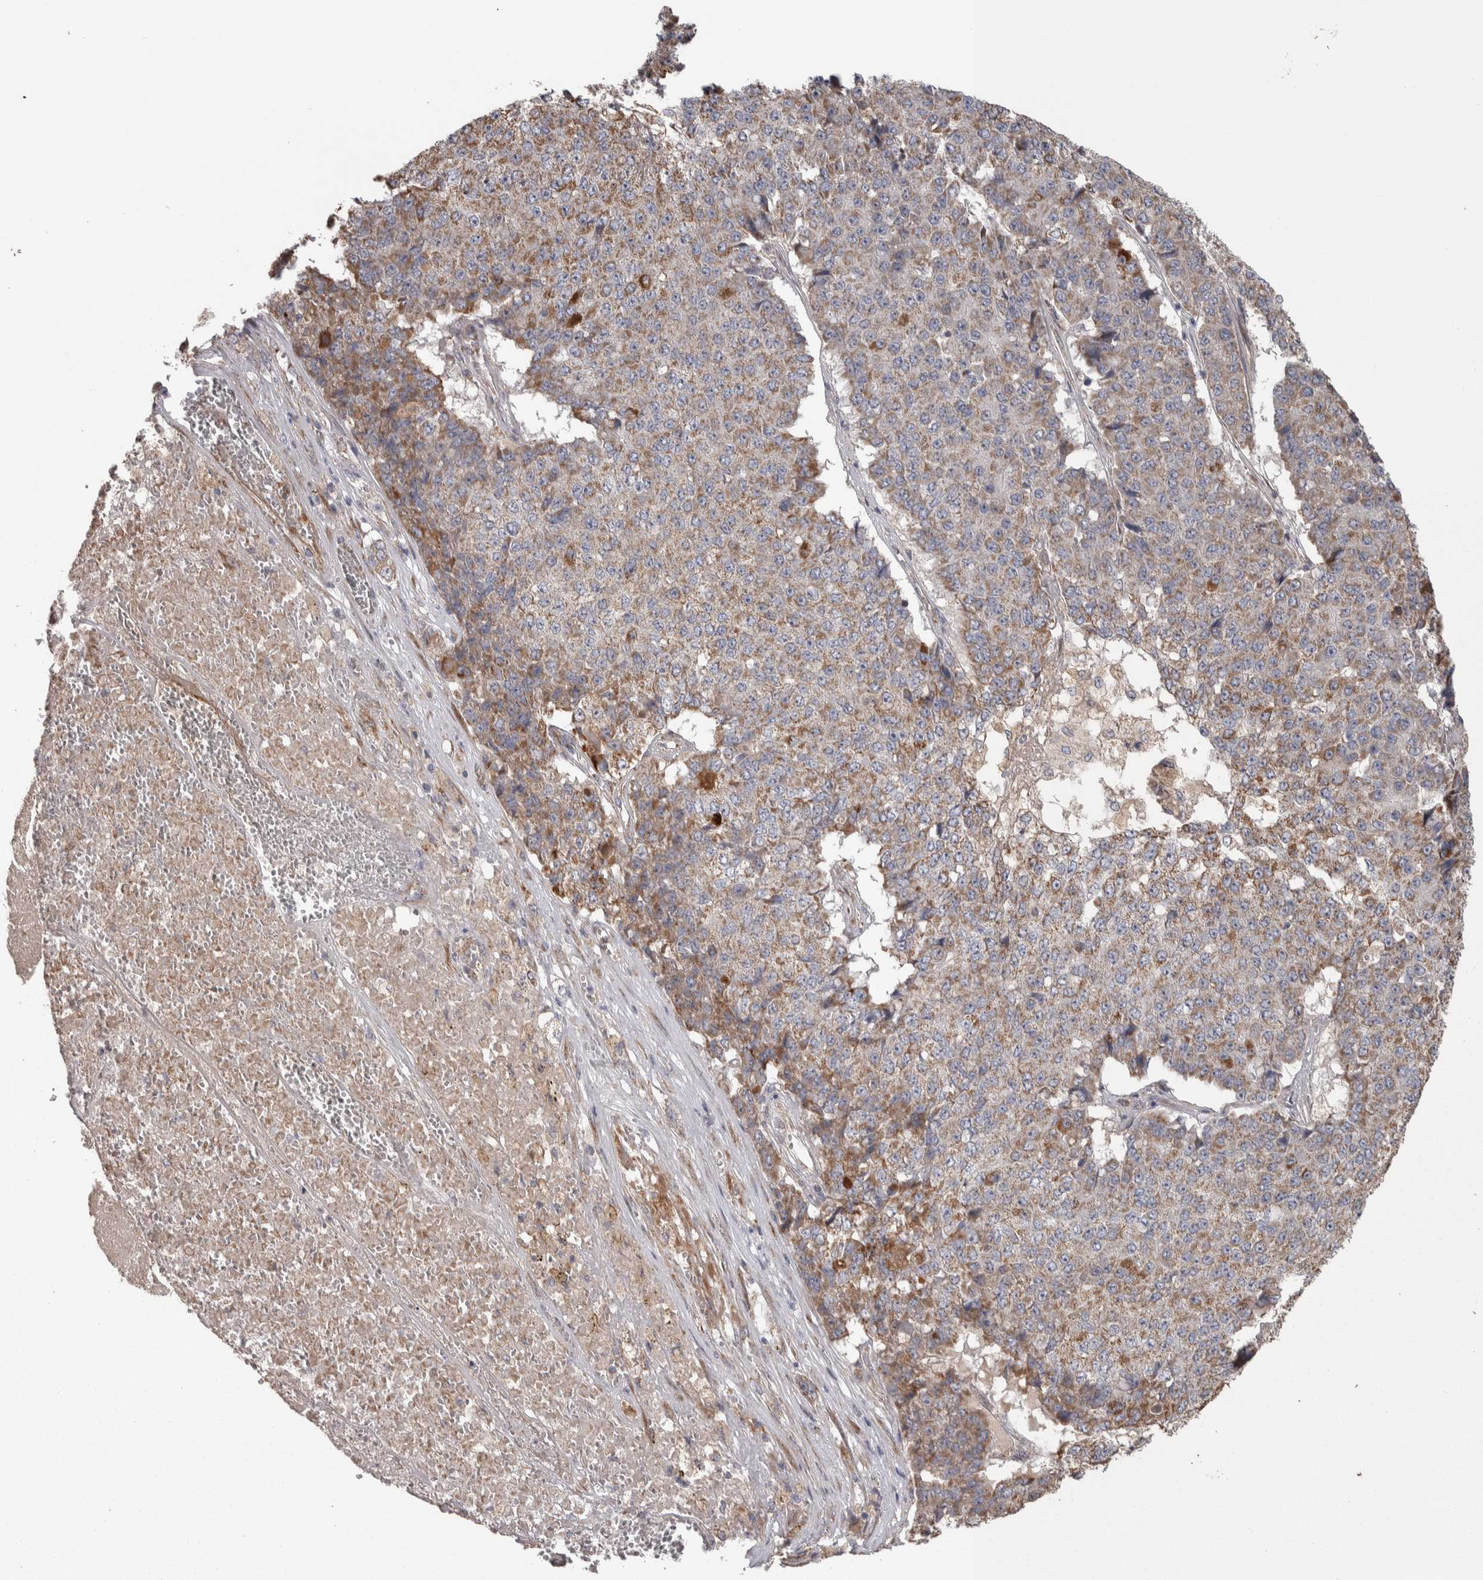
{"staining": {"intensity": "moderate", "quantity": "25%-75%", "location": "cytoplasmic/membranous"}, "tissue": "pancreatic cancer", "cell_type": "Tumor cells", "image_type": "cancer", "snomed": [{"axis": "morphology", "description": "Adenocarcinoma, NOS"}, {"axis": "topography", "description": "Pancreas"}], "caption": "Pancreatic adenocarcinoma was stained to show a protein in brown. There is medium levels of moderate cytoplasmic/membranous positivity in approximately 25%-75% of tumor cells.", "gene": "SCO1", "patient": {"sex": "male", "age": 50}}